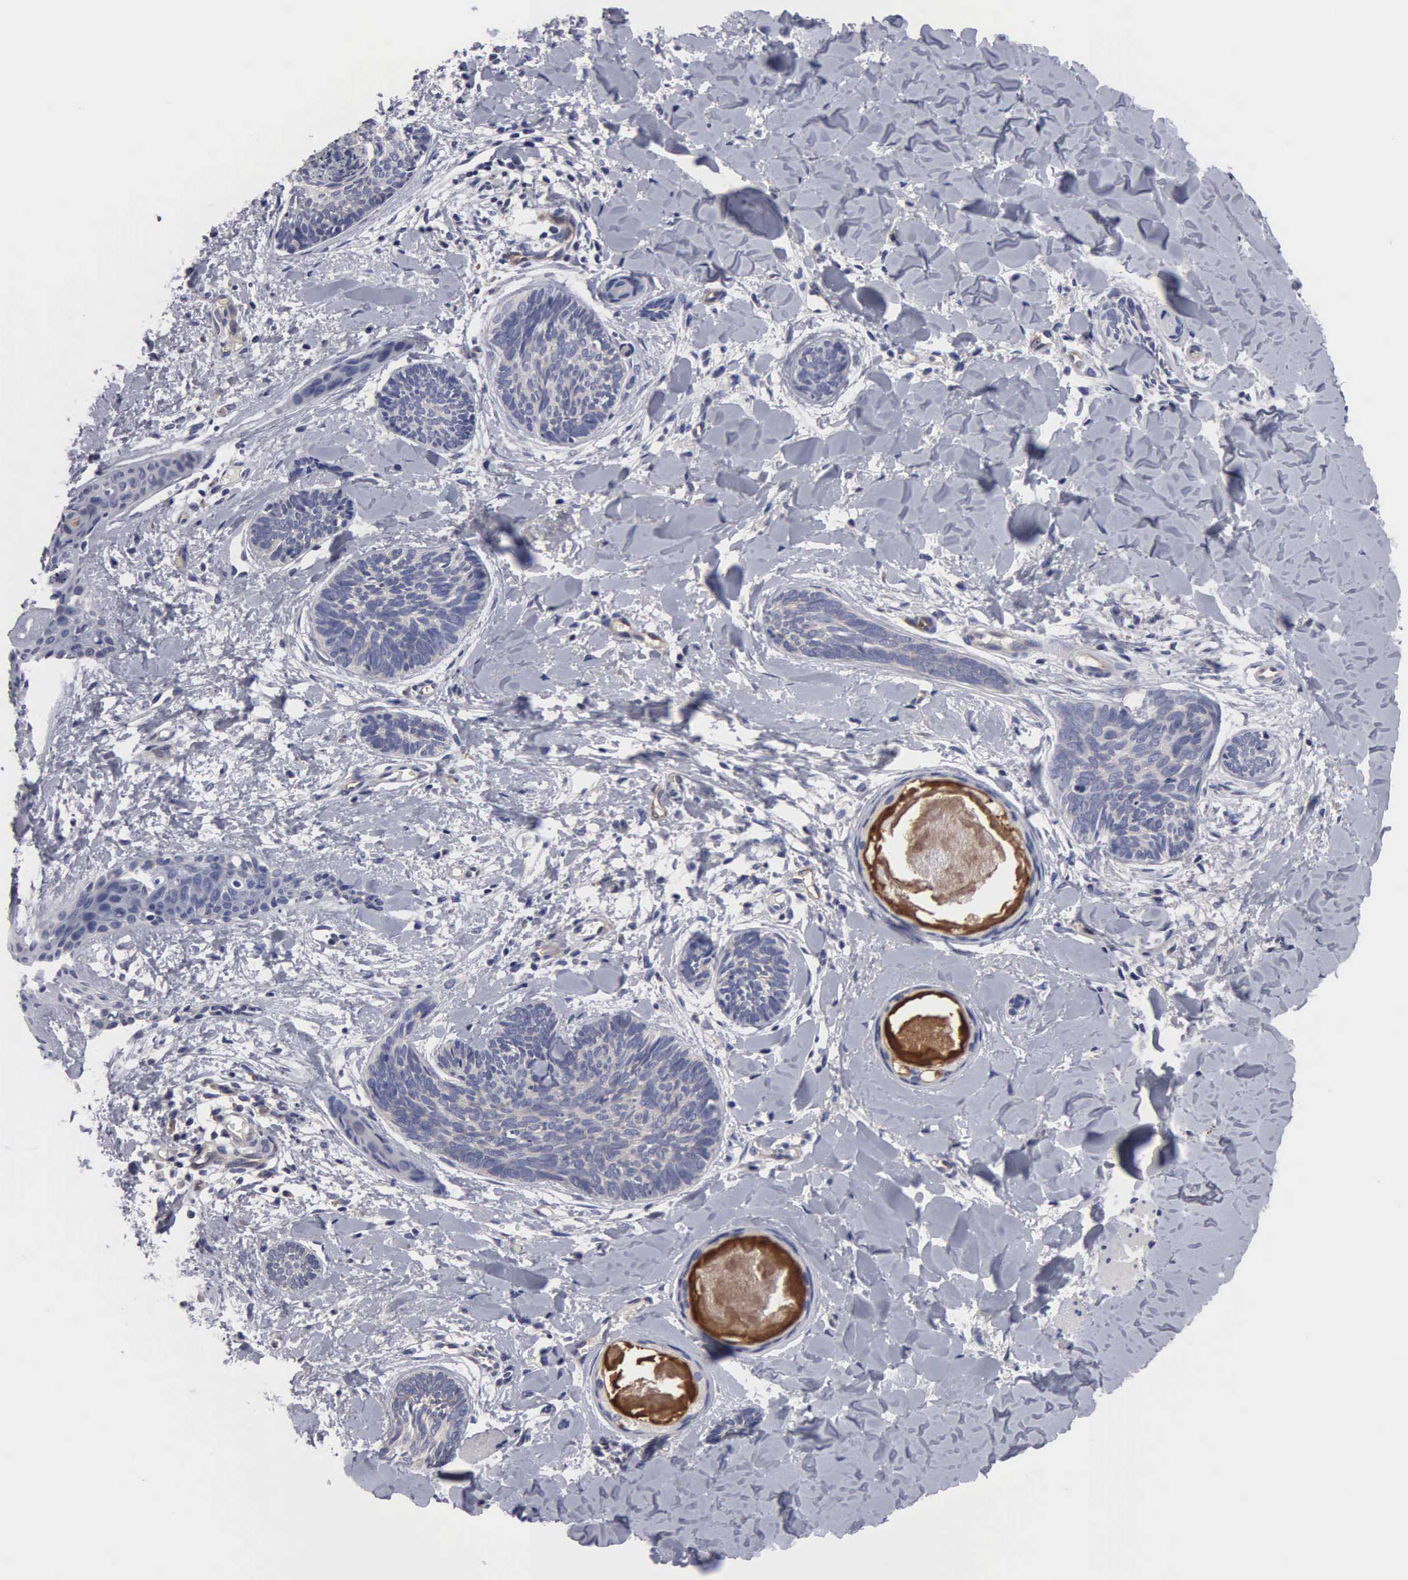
{"staining": {"intensity": "weak", "quantity": "25%-75%", "location": "cytoplasmic/membranous"}, "tissue": "skin cancer", "cell_type": "Tumor cells", "image_type": "cancer", "snomed": [{"axis": "morphology", "description": "Basal cell carcinoma"}, {"axis": "topography", "description": "Skin"}], "caption": "An image showing weak cytoplasmic/membranous staining in approximately 25%-75% of tumor cells in skin cancer, as visualized by brown immunohistochemical staining.", "gene": "RDX", "patient": {"sex": "female", "age": 81}}